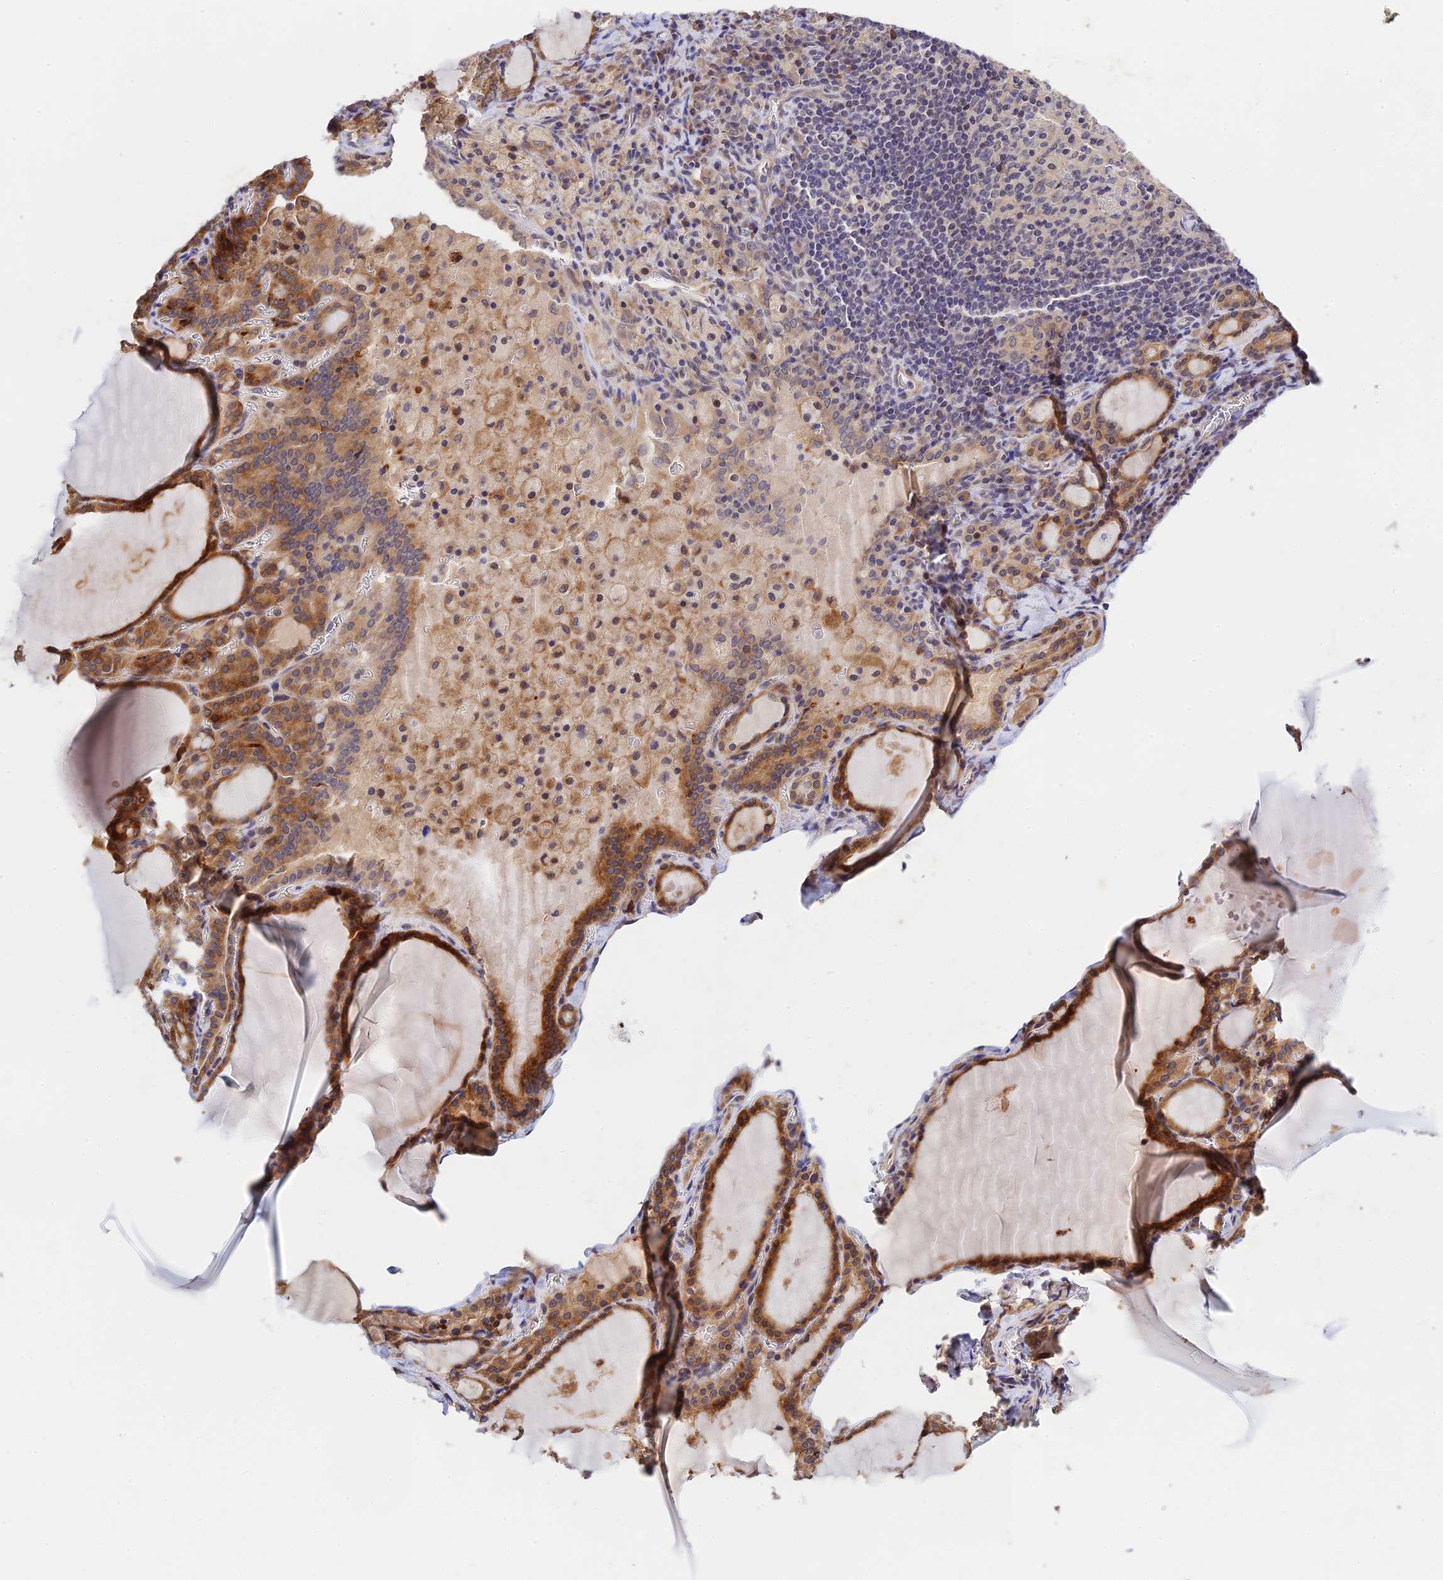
{"staining": {"intensity": "moderate", "quantity": ">75%", "location": "cytoplasmic/membranous"}, "tissue": "thyroid gland", "cell_type": "Glandular cells", "image_type": "normal", "snomed": [{"axis": "morphology", "description": "Normal tissue, NOS"}, {"axis": "topography", "description": "Thyroid gland"}], "caption": "Protein staining of normal thyroid gland reveals moderate cytoplasmic/membranous staining in about >75% of glandular cells. (DAB (3,3'-diaminobenzidine) = brown stain, brightfield microscopy at high magnification).", "gene": "CWH43", "patient": {"sex": "male", "age": 56}}